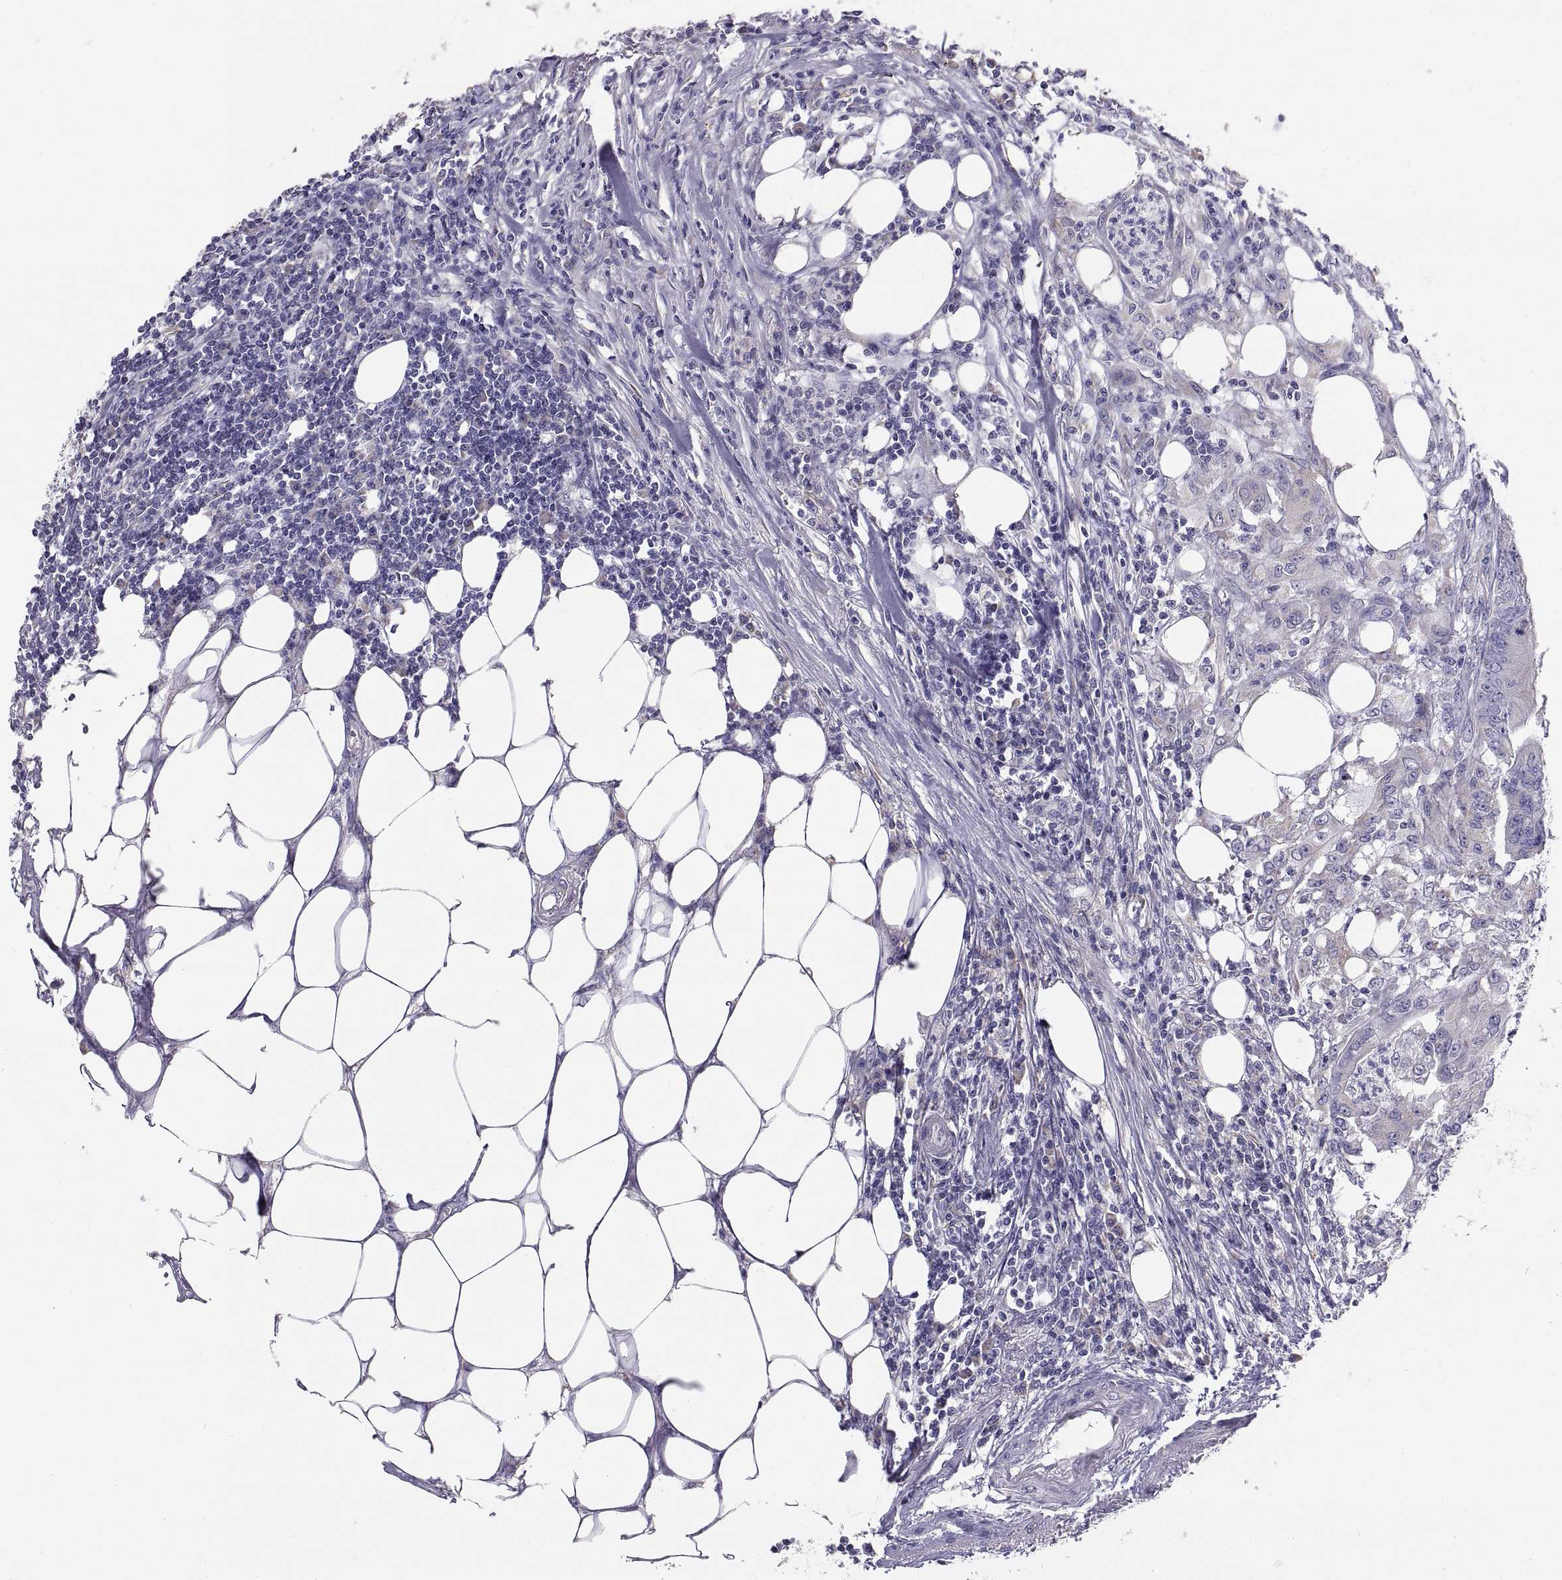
{"staining": {"intensity": "negative", "quantity": "none", "location": "none"}, "tissue": "colorectal cancer", "cell_type": "Tumor cells", "image_type": "cancer", "snomed": [{"axis": "morphology", "description": "Adenocarcinoma, NOS"}, {"axis": "topography", "description": "Colon"}], "caption": "There is no significant positivity in tumor cells of colorectal adenocarcinoma.", "gene": "TNNC1", "patient": {"sex": "male", "age": 84}}